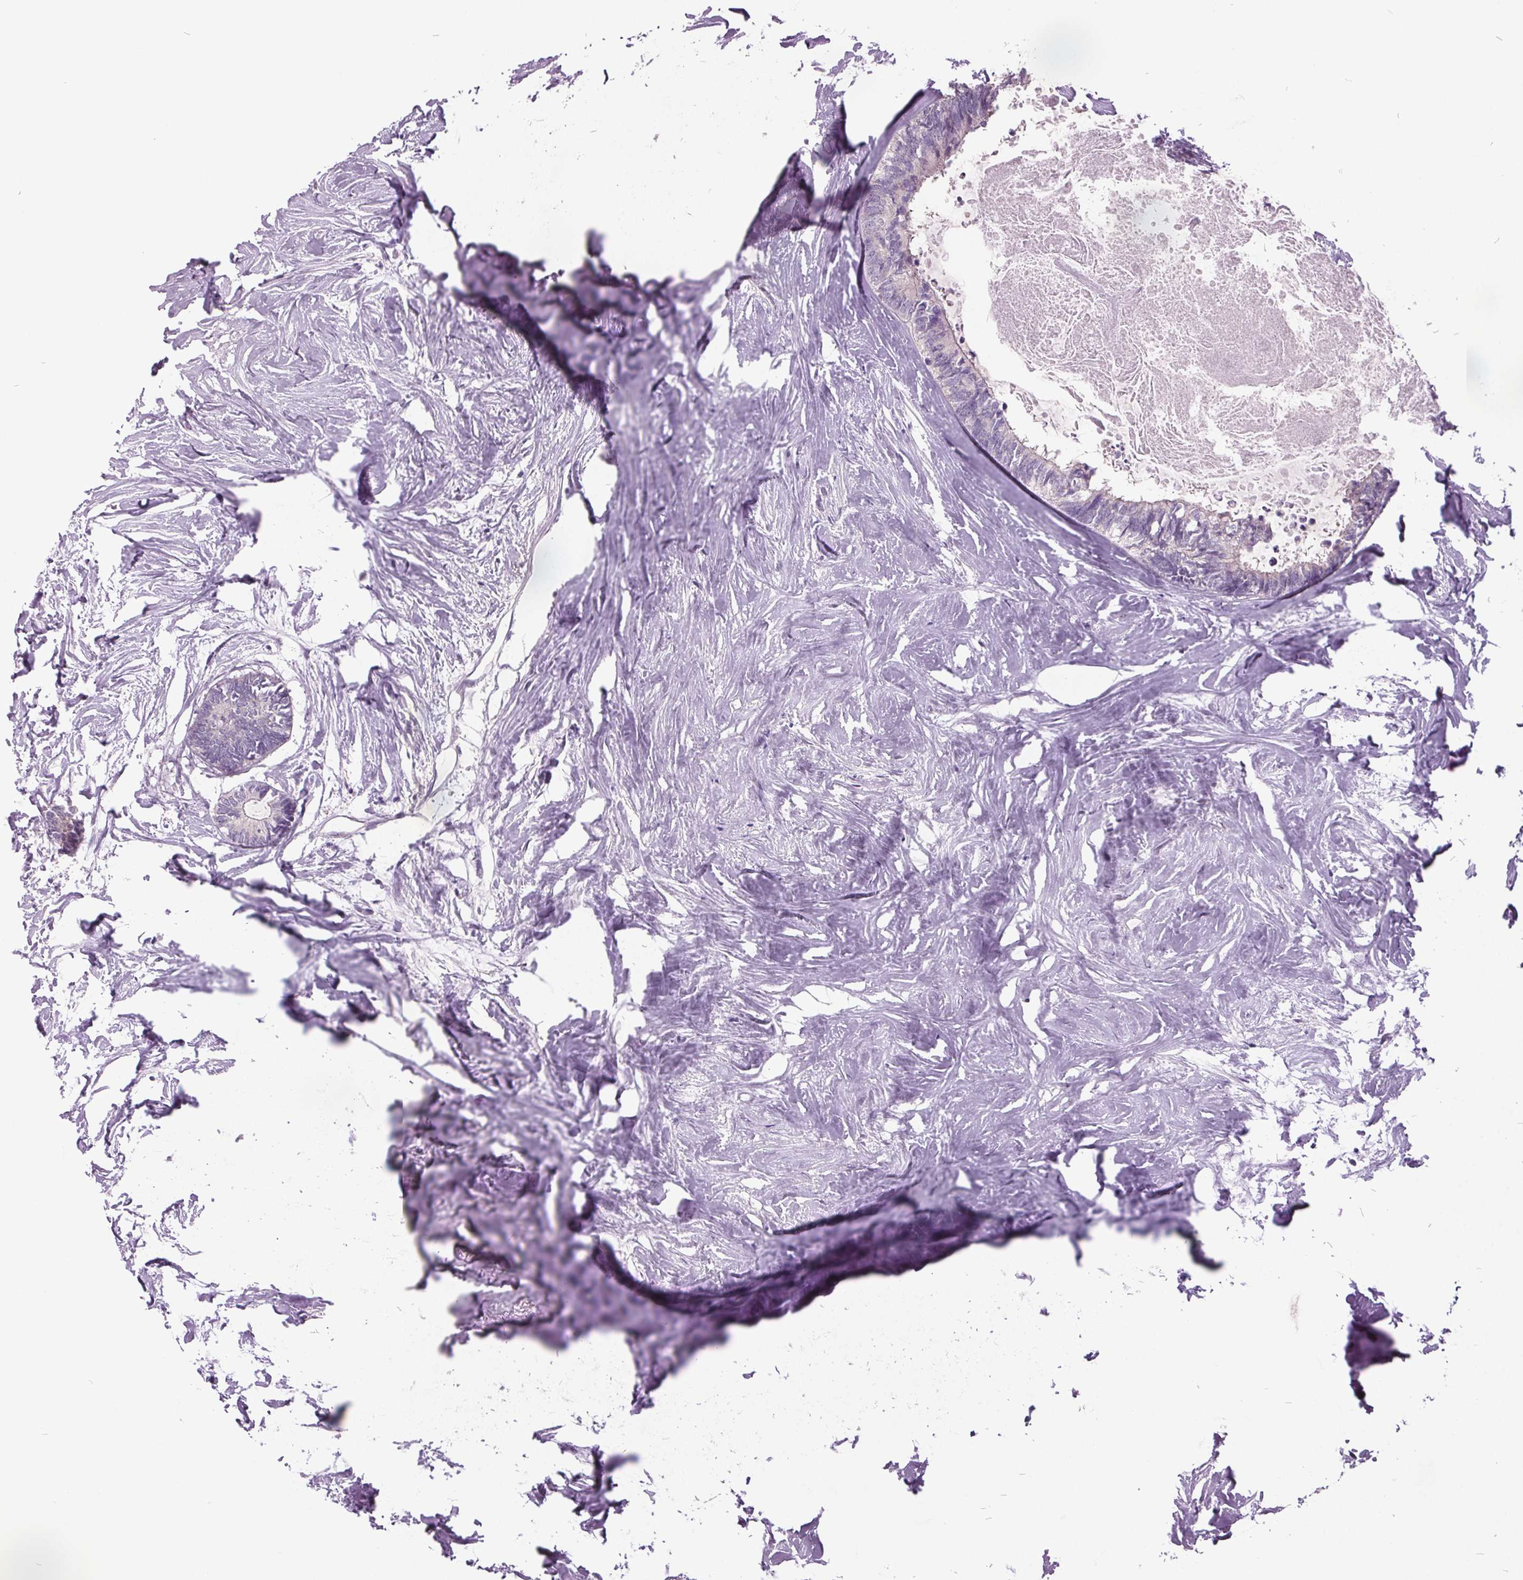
{"staining": {"intensity": "negative", "quantity": "none", "location": "none"}, "tissue": "colorectal cancer", "cell_type": "Tumor cells", "image_type": "cancer", "snomed": [{"axis": "morphology", "description": "Adenocarcinoma, NOS"}, {"axis": "topography", "description": "Colon"}, {"axis": "topography", "description": "Rectum"}], "caption": "A micrograph of adenocarcinoma (colorectal) stained for a protein shows no brown staining in tumor cells.", "gene": "C2orf16", "patient": {"sex": "male", "age": 57}}